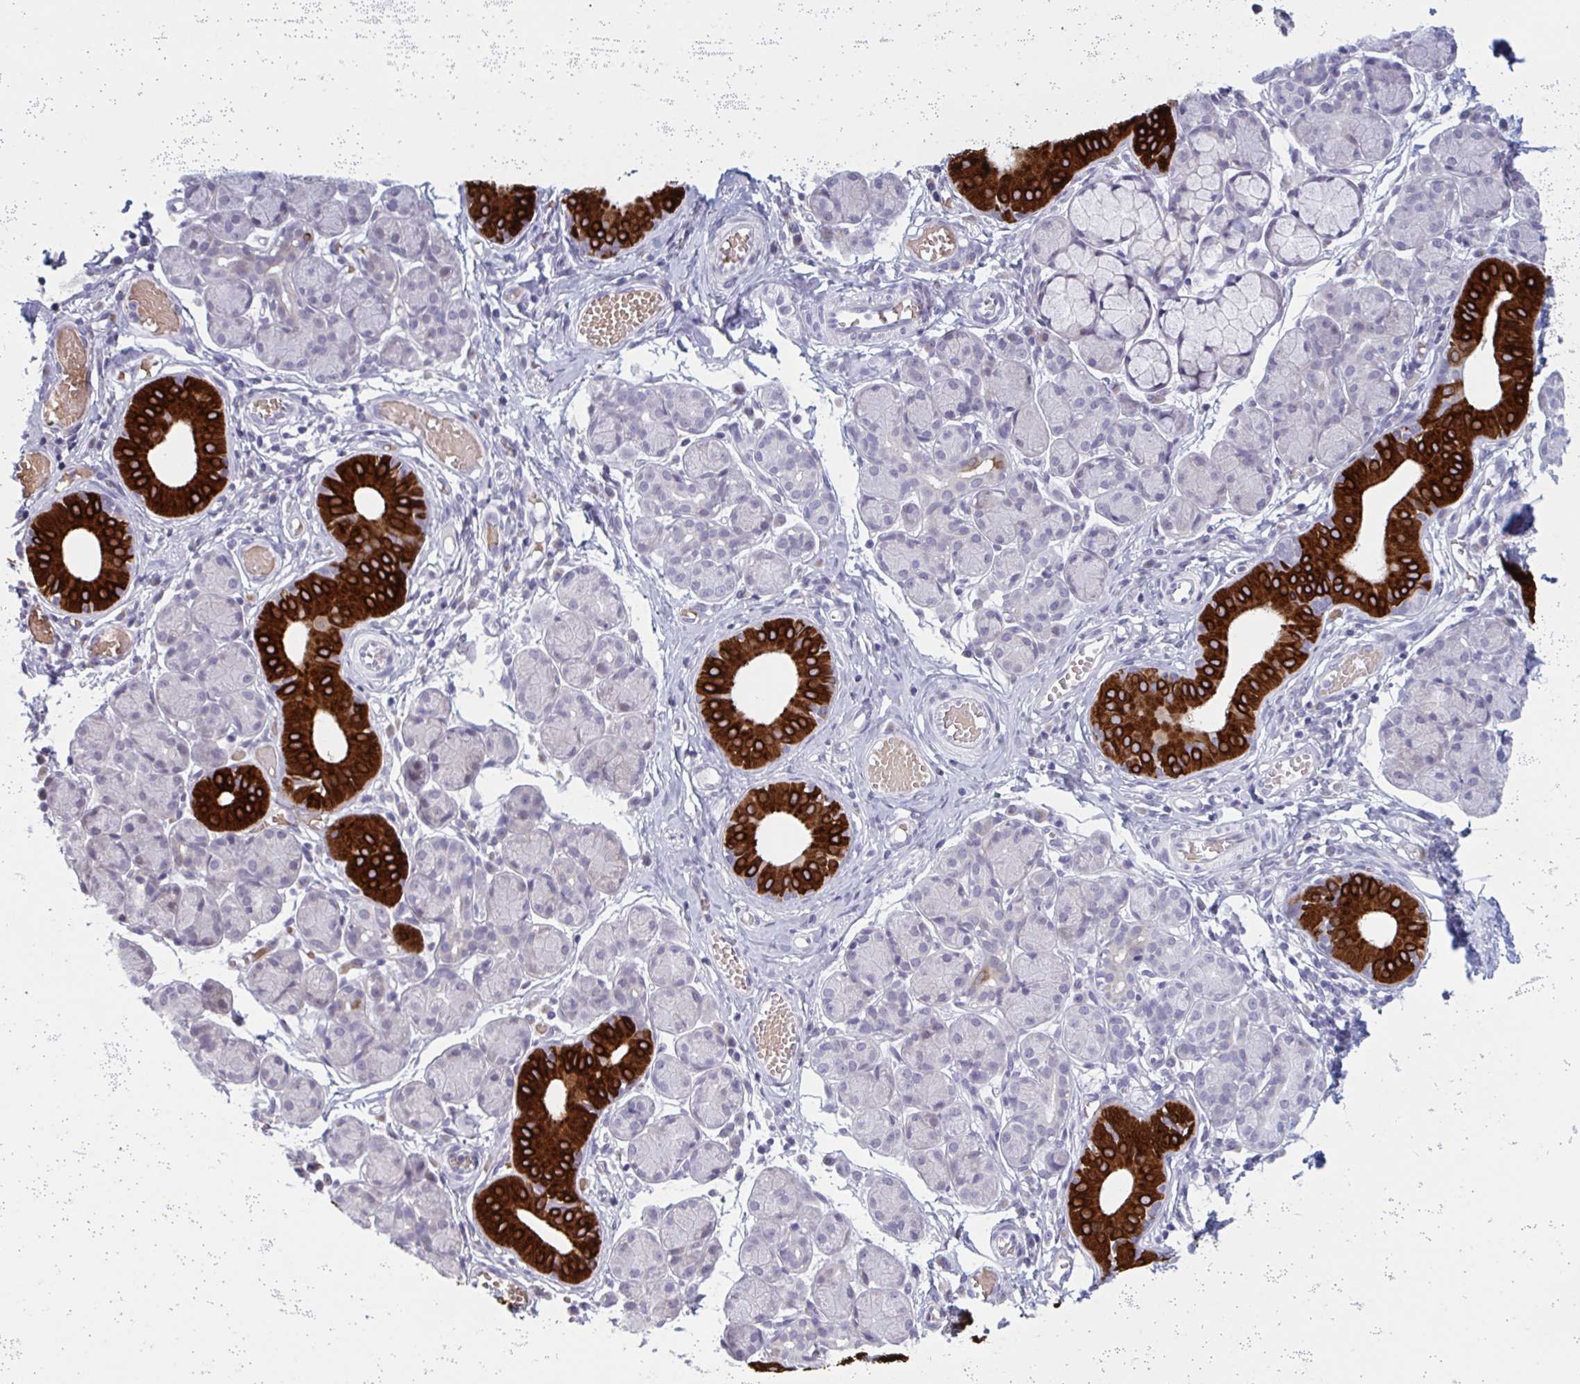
{"staining": {"intensity": "strong", "quantity": "<25%", "location": "cytoplasmic/membranous"}, "tissue": "salivary gland", "cell_type": "Glandular cells", "image_type": "normal", "snomed": [{"axis": "morphology", "description": "Normal tissue, NOS"}, {"axis": "morphology", "description": "Inflammation, NOS"}, {"axis": "topography", "description": "Lymph node"}, {"axis": "topography", "description": "Salivary gland"}], "caption": "Protein analysis of benign salivary gland demonstrates strong cytoplasmic/membranous staining in approximately <25% of glandular cells.", "gene": "HSD11B2", "patient": {"sex": "male", "age": 3}}